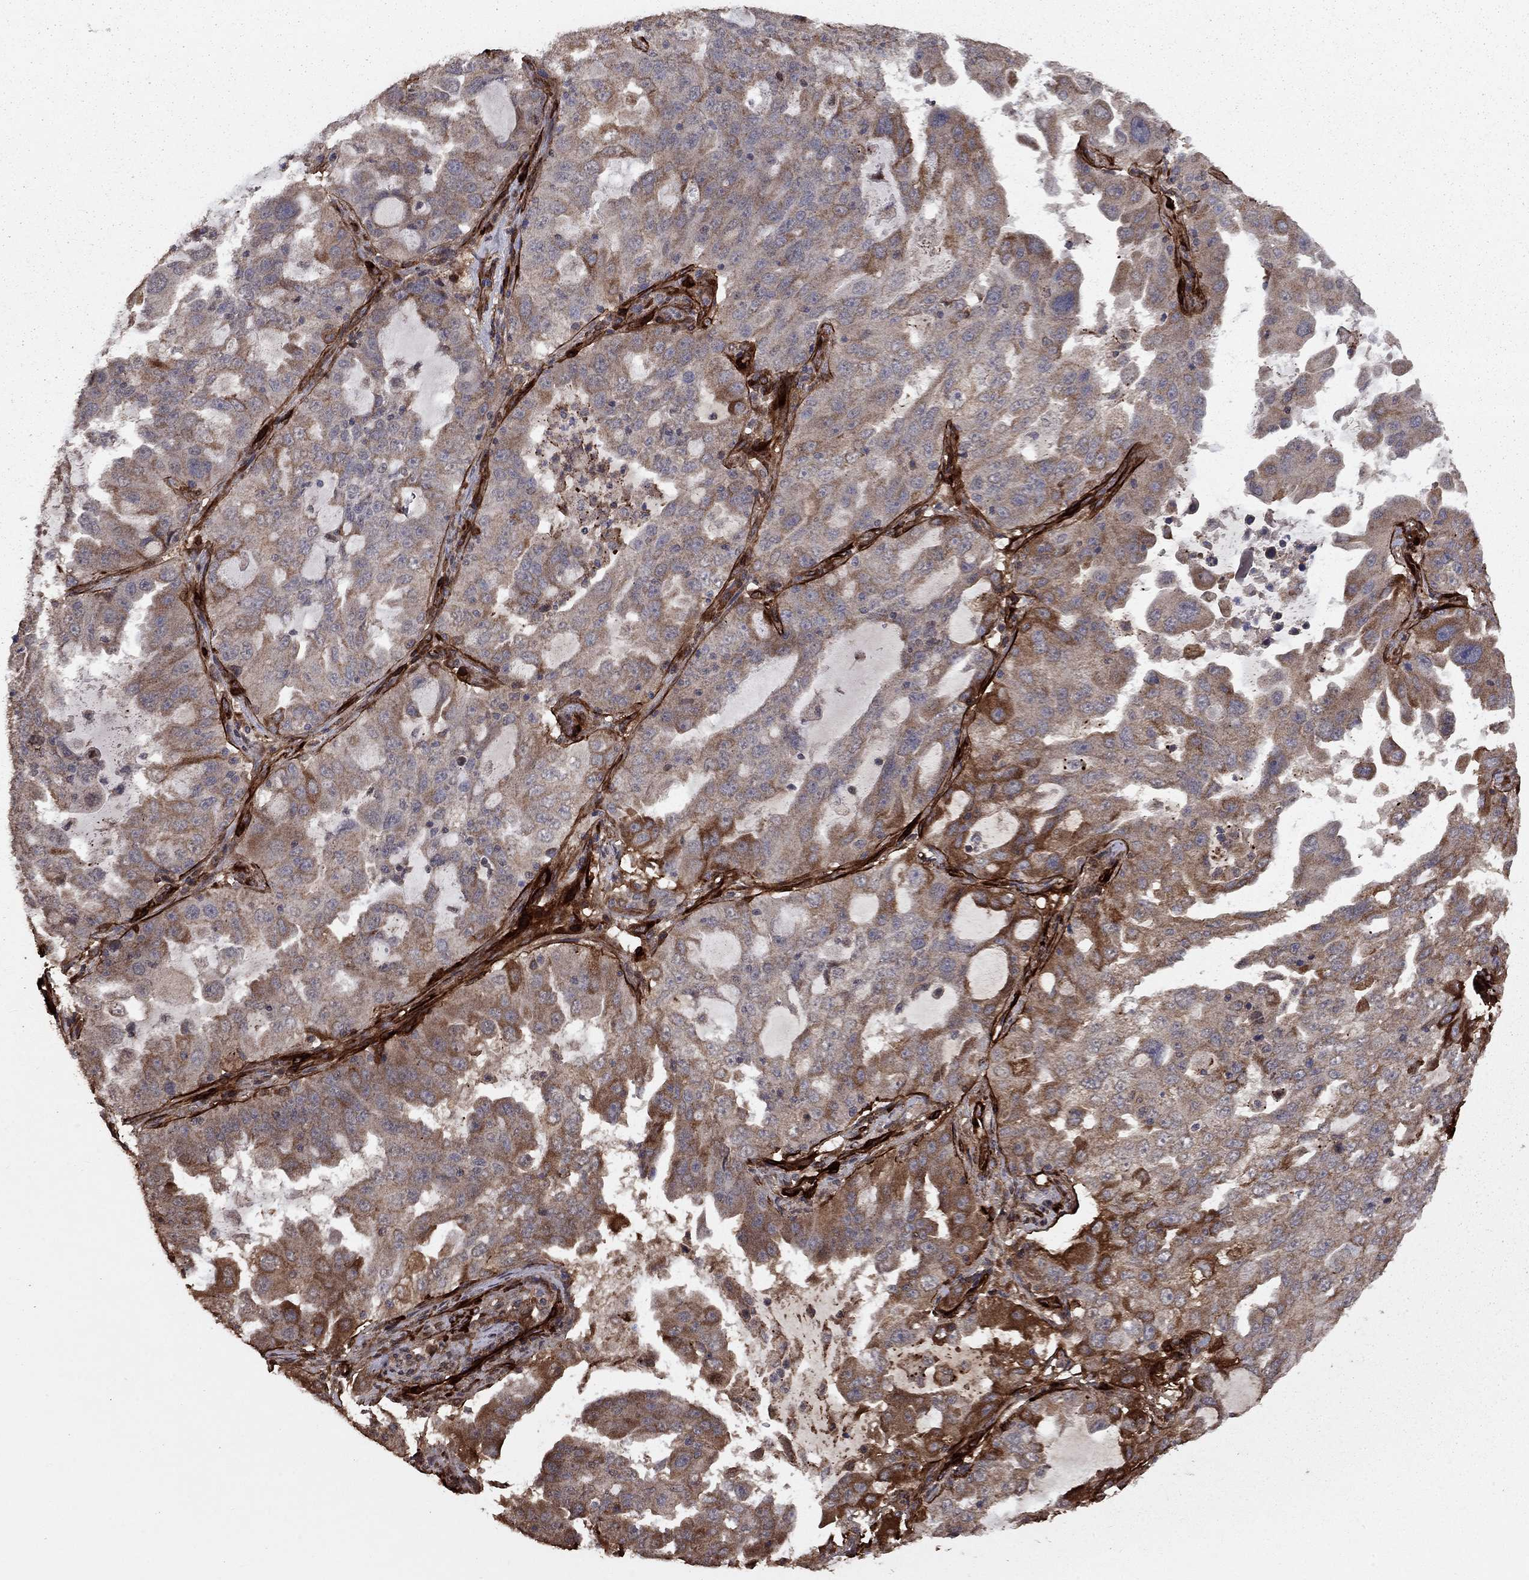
{"staining": {"intensity": "moderate", "quantity": "25%-75%", "location": "cytoplasmic/membranous"}, "tissue": "lung cancer", "cell_type": "Tumor cells", "image_type": "cancer", "snomed": [{"axis": "morphology", "description": "Adenocarcinoma, NOS"}, {"axis": "topography", "description": "Lung"}], "caption": "This histopathology image exhibits lung adenocarcinoma stained with IHC to label a protein in brown. The cytoplasmic/membranous of tumor cells show moderate positivity for the protein. Nuclei are counter-stained blue.", "gene": "COL18A1", "patient": {"sex": "female", "age": 61}}